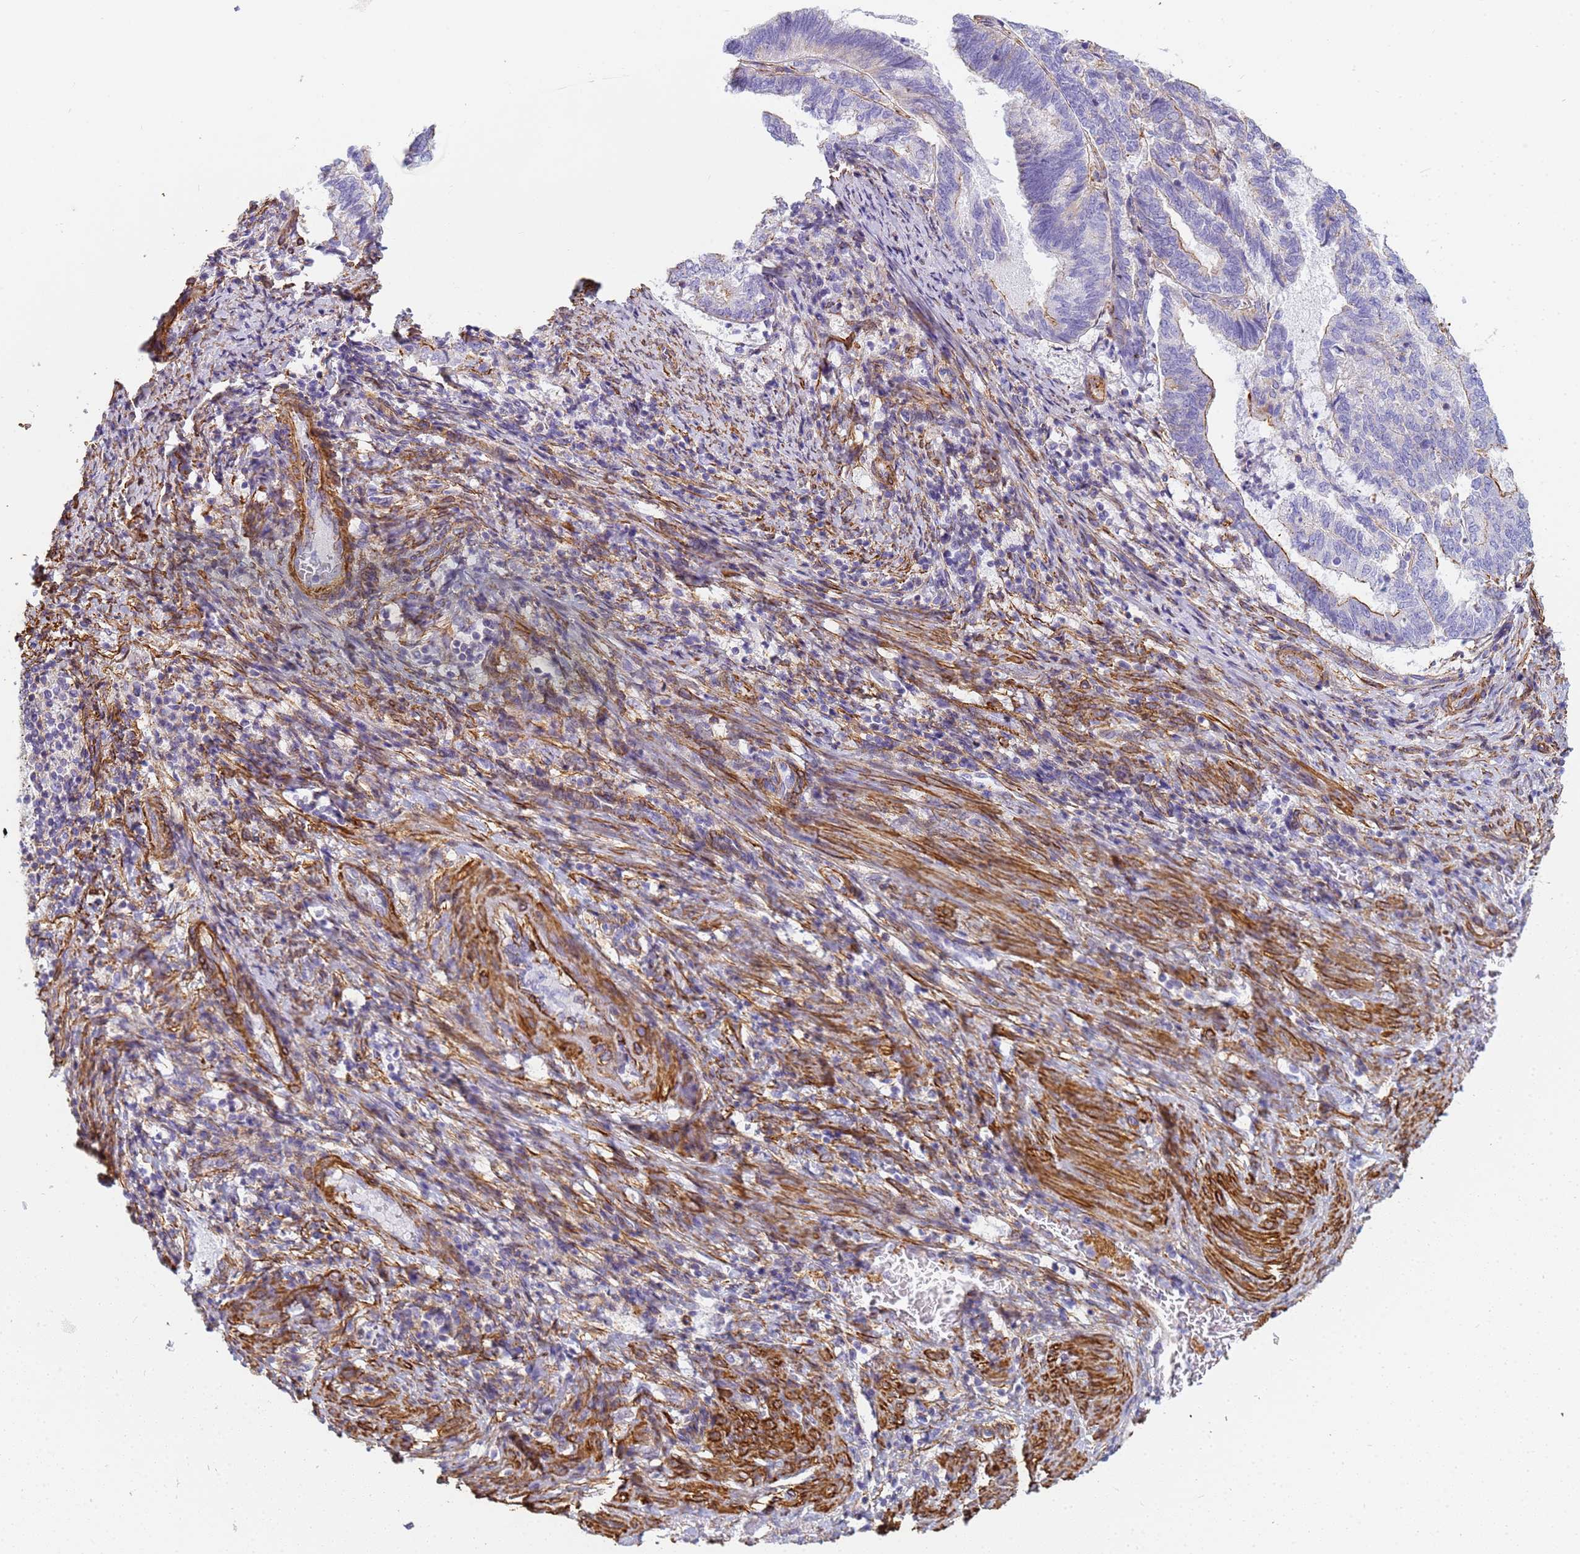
{"staining": {"intensity": "moderate", "quantity": "<25%", "location": "cytoplasmic/membranous"}, "tissue": "endometrial cancer", "cell_type": "Tumor cells", "image_type": "cancer", "snomed": [{"axis": "morphology", "description": "Adenocarcinoma, NOS"}, {"axis": "topography", "description": "Endometrium"}], "caption": "Tumor cells exhibit moderate cytoplasmic/membranous positivity in about <25% of cells in endometrial cancer.", "gene": "TPM1", "patient": {"sex": "female", "age": 80}}